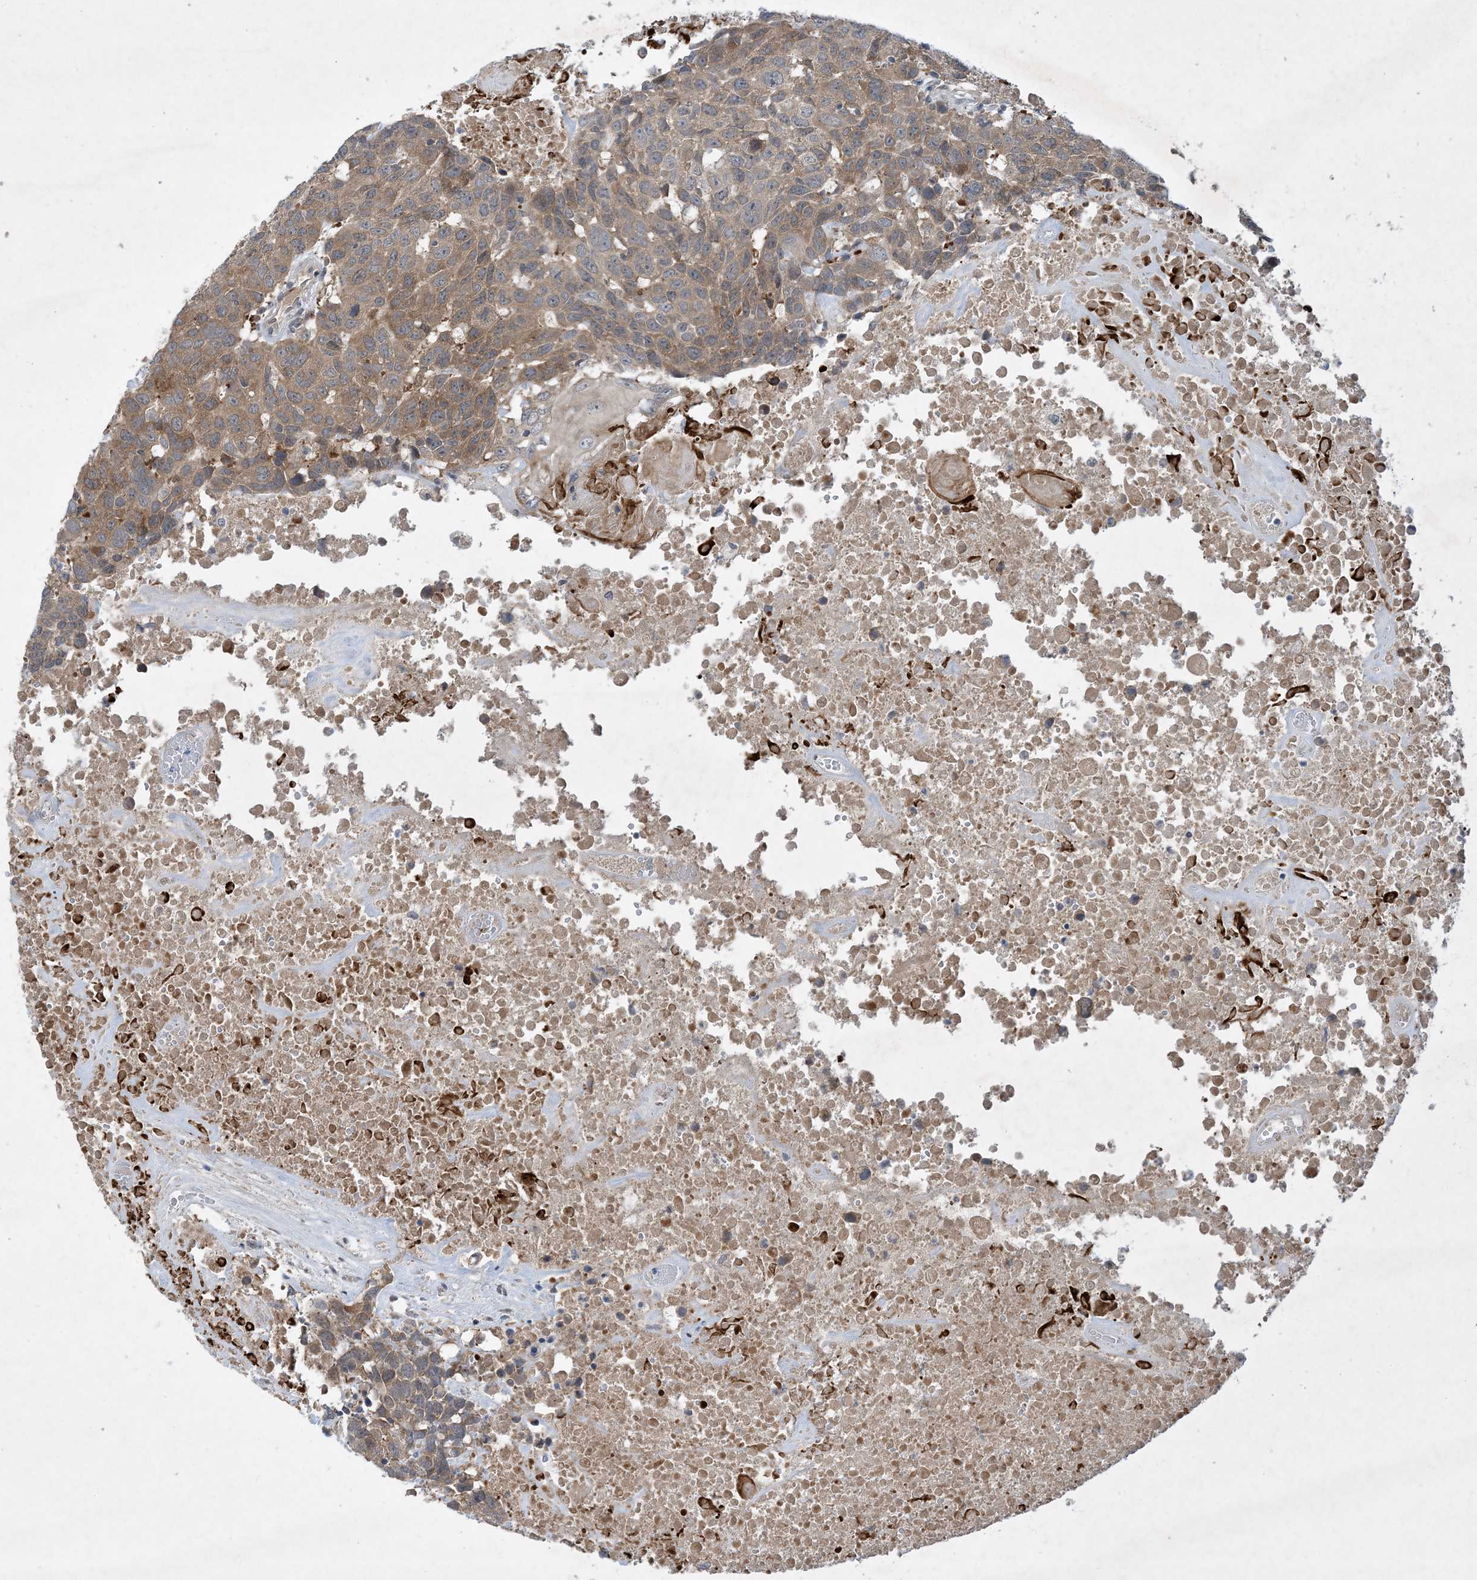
{"staining": {"intensity": "weak", "quantity": ">75%", "location": "cytoplasmic/membranous"}, "tissue": "head and neck cancer", "cell_type": "Tumor cells", "image_type": "cancer", "snomed": [{"axis": "morphology", "description": "Squamous cell carcinoma, NOS"}, {"axis": "topography", "description": "Head-Neck"}], "caption": "The micrograph shows staining of head and neck cancer (squamous cell carcinoma), revealing weak cytoplasmic/membranous protein staining (brown color) within tumor cells. The staining was performed using DAB to visualize the protein expression in brown, while the nuclei were stained in blue with hematoxylin (Magnification: 20x).", "gene": "TINAG", "patient": {"sex": "male", "age": 66}}